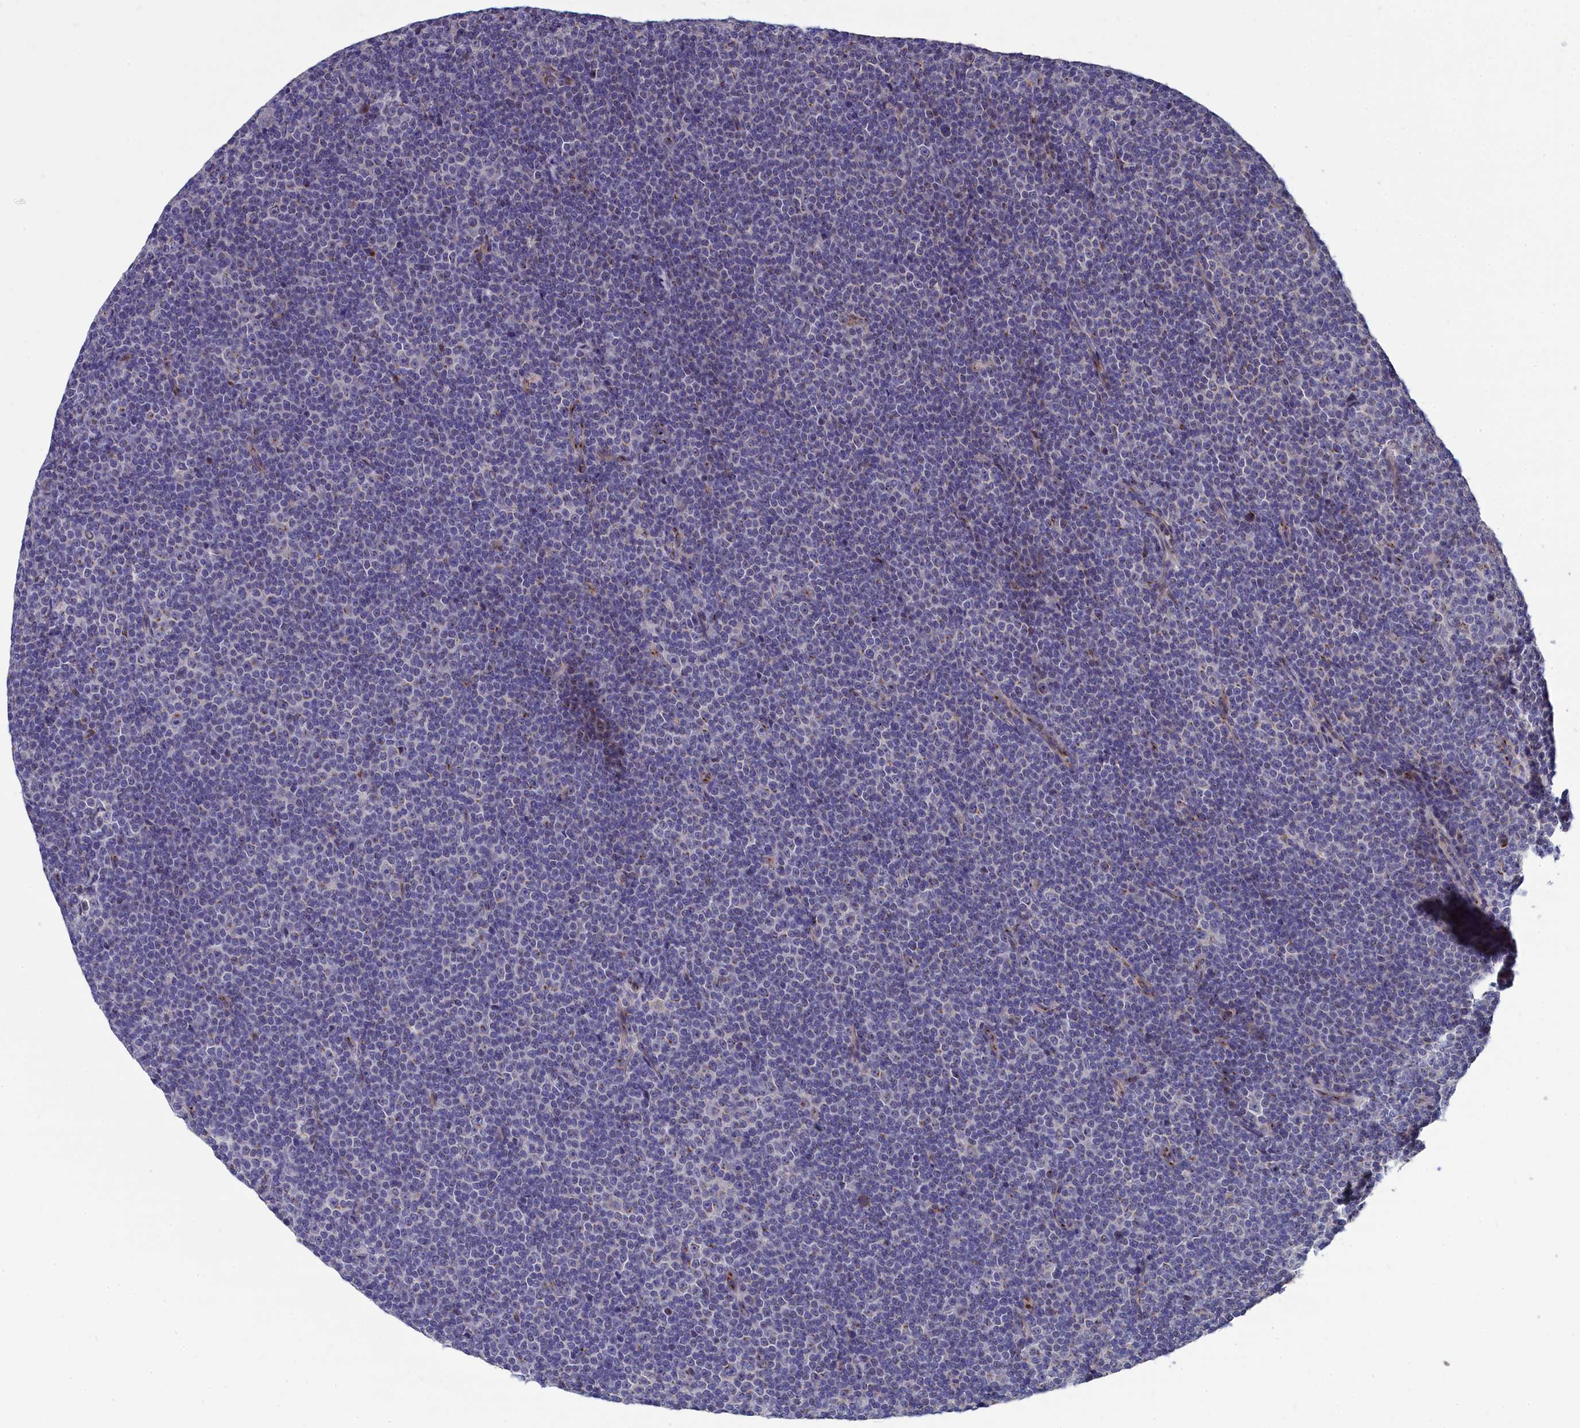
{"staining": {"intensity": "moderate", "quantity": "<25%", "location": "cytoplasmic/membranous"}, "tissue": "lymphoma", "cell_type": "Tumor cells", "image_type": "cancer", "snomed": [{"axis": "morphology", "description": "Malignant lymphoma, non-Hodgkin's type, Low grade"}, {"axis": "topography", "description": "Lymph node"}], "caption": "Immunohistochemistry micrograph of neoplastic tissue: malignant lymphoma, non-Hodgkin's type (low-grade) stained using IHC displays low levels of moderate protein expression localized specifically in the cytoplasmic/membranous of tumor cells, appearing as a cytoplasmic/membranous brown color.", "gene": "TUBGCP4", "patient": {"sex": "female", "age": 67}}